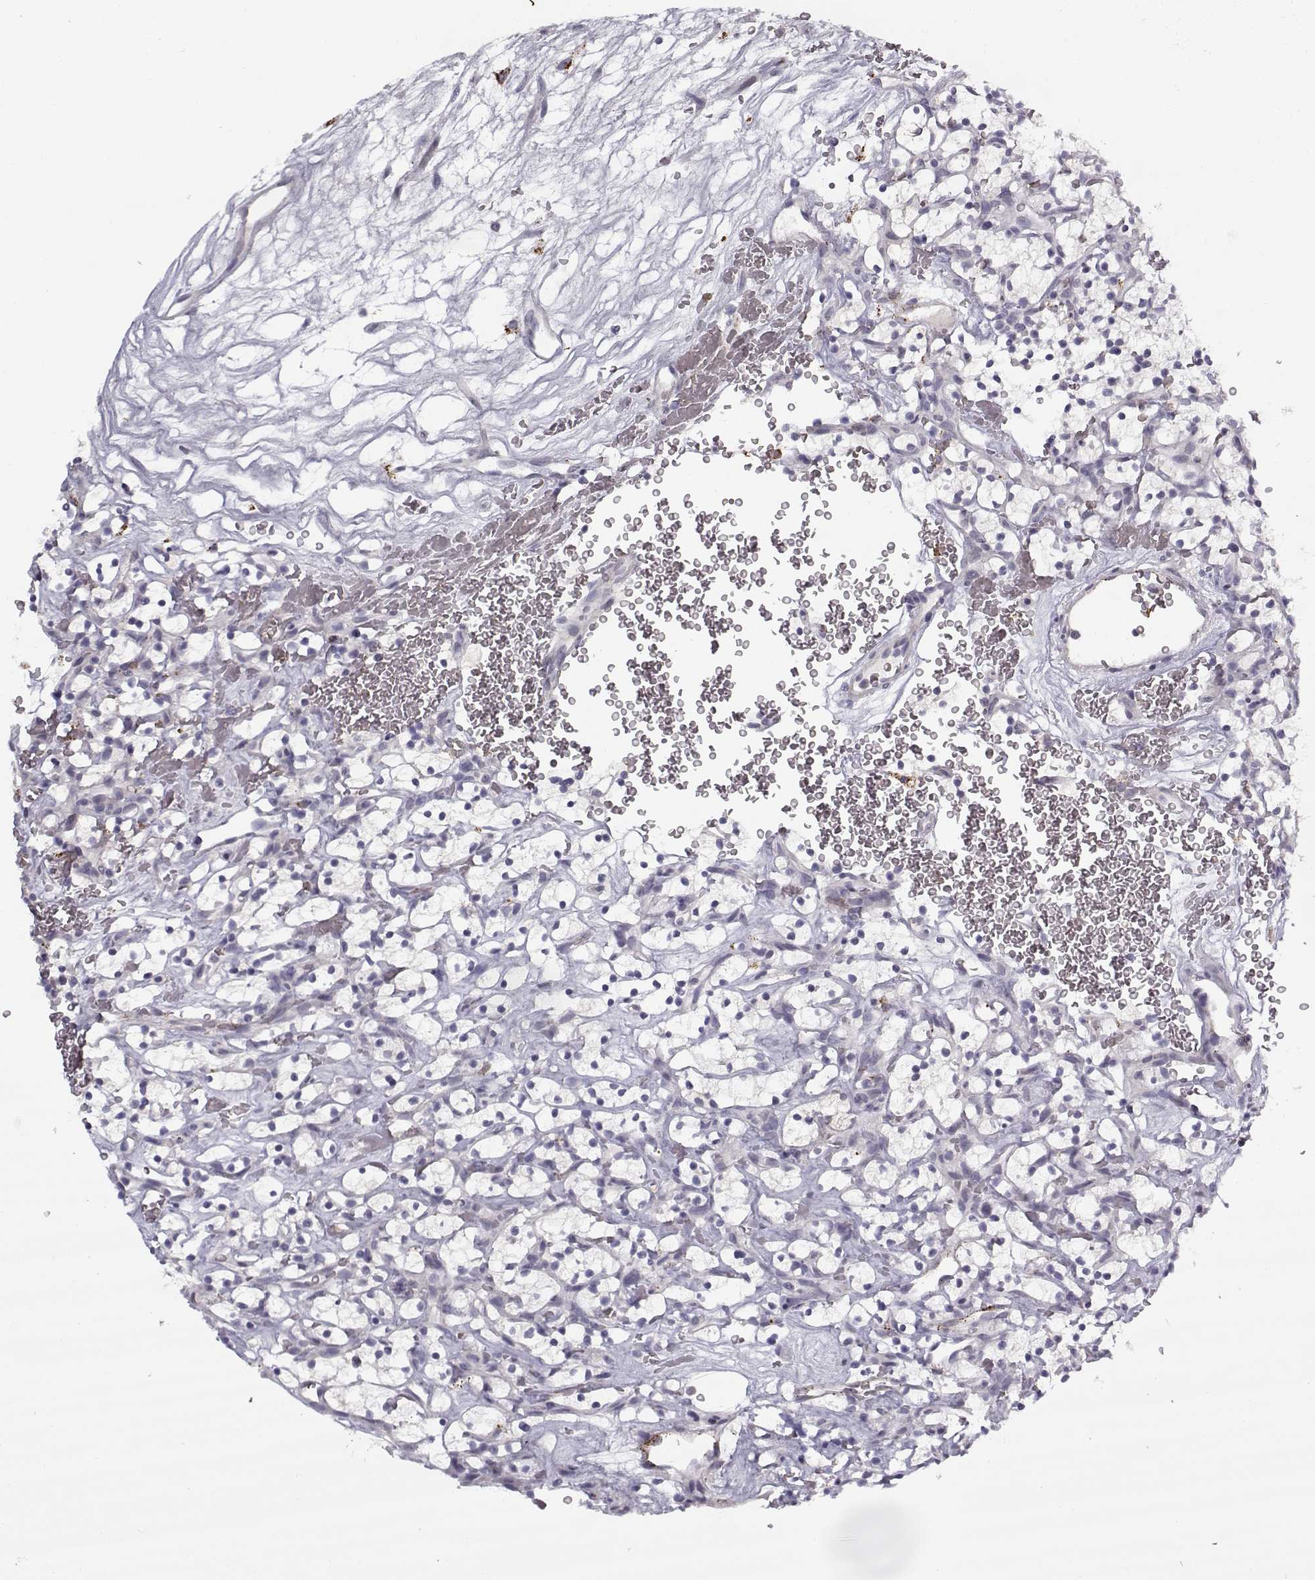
{"staining": {"intensity": "negative", "quantity": "none", "location": "none"}, "tissue": "renal cancer", "cell_type": "Tumor cells", "image_type": "cancer", "snomed": [{"axis": "morphology", "description": "Adenocarcinoma, NOS"}, {"axis": "topography", "description": "Kidney"}], "caption": "The photomicrograph reveals no staining of tumor cells in renal adenocarcinoma. (Stains: DAB immunohistochemistry (IHC) with hematoxylin counter stain, Microscopy: brightfield microscopy at high magnification).", "gene": "SNCA", "patient": {"sex": "female", "age": 64}}